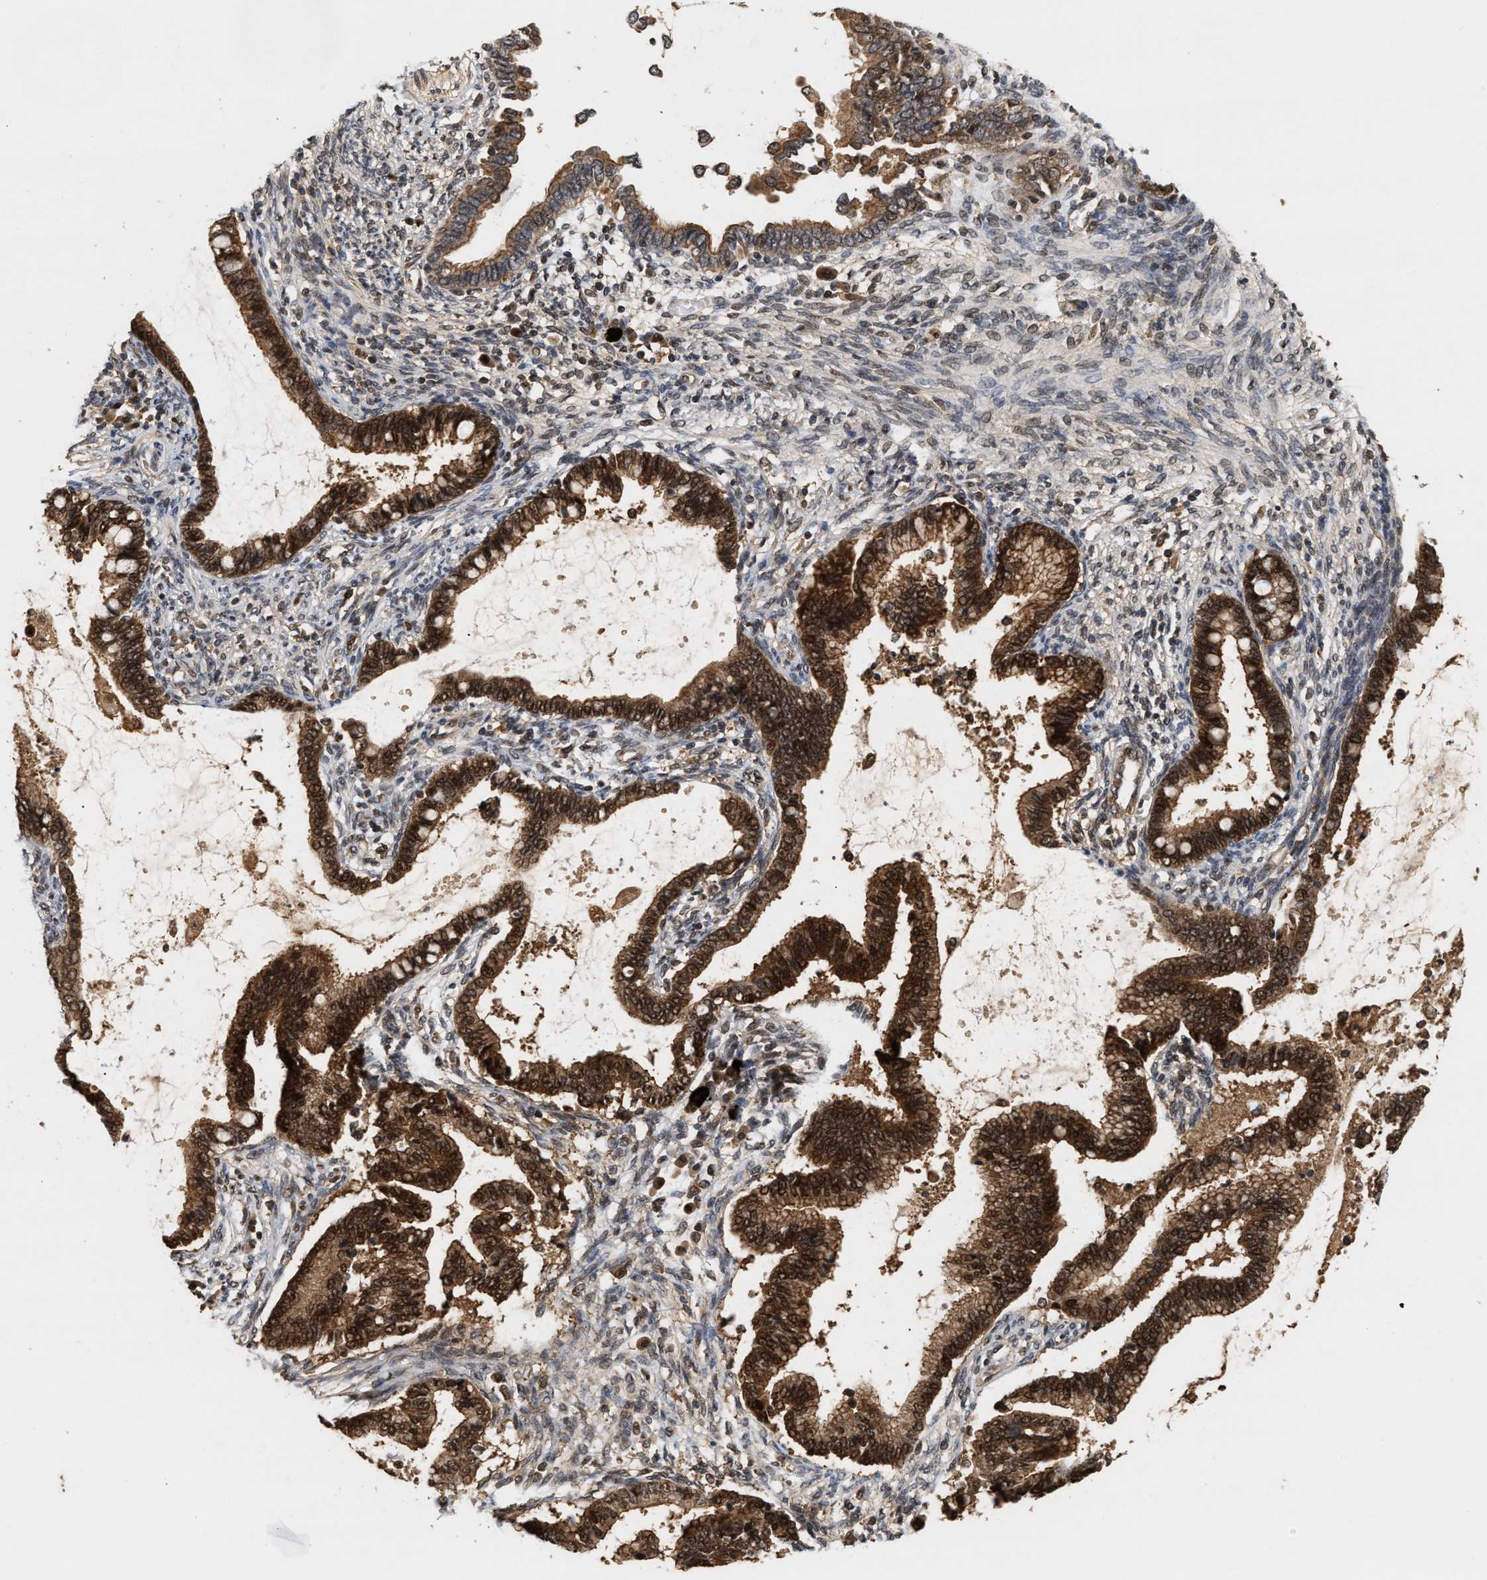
{"staining": {"intensity": "moderate", "quantity": ">75%", "location": "cytoplasmic/membranous,nuclear"}, "tissue": "cervical cancer", "cell_type": "Tumor cells", "image_type": "cancer", "snomed": [{"axis": "morphology", "description": "Adenocarcinoma, NOS"}, {"axis": "topography", "description": "Cervix"}], "caption": "Human cervical cancer (adenocarcinoma) stained with a brown dye reveals moderate cytoplasmic/membranous and nuclear positive positivity in approximately >75% of tumor cells.", "gene": "ABHD5", "patient": {"sex": "female", "age": 44}}